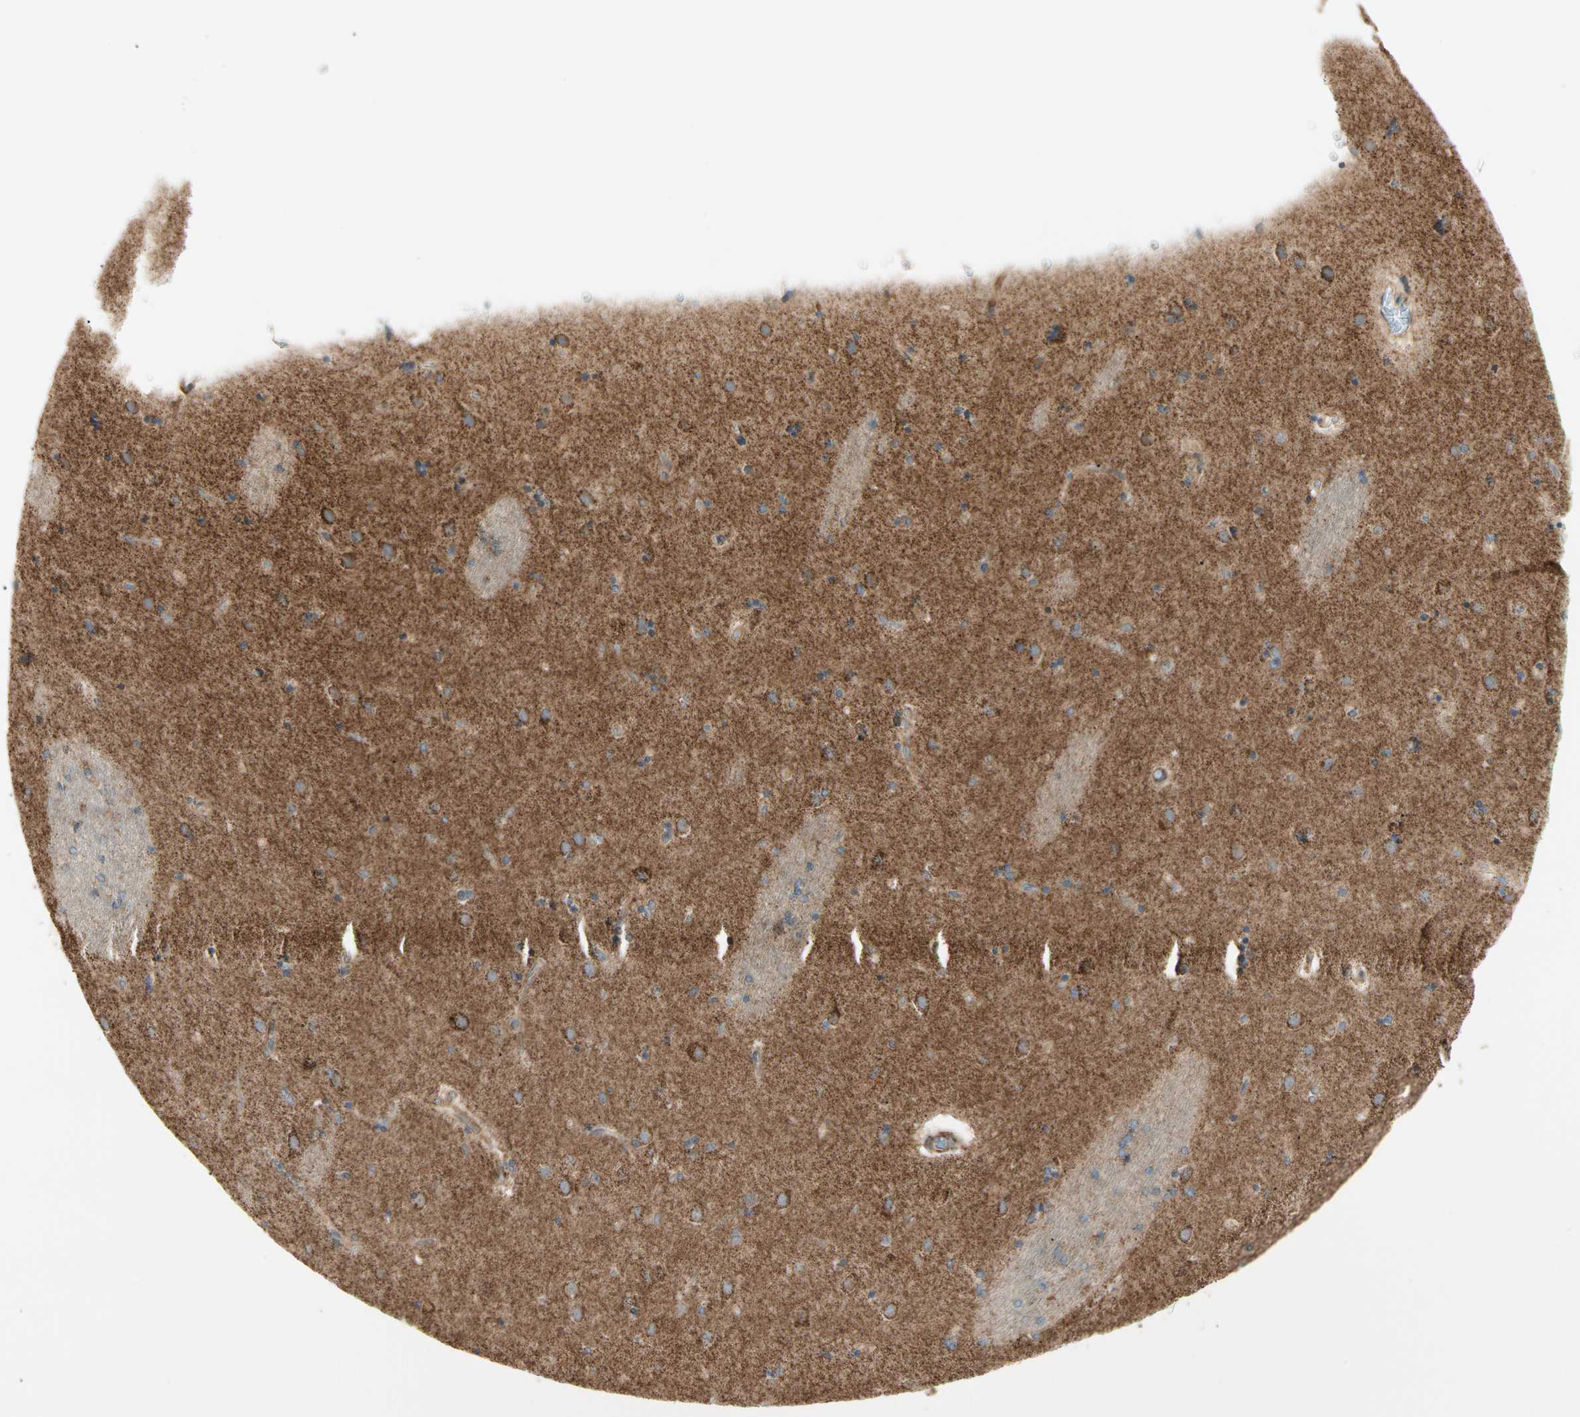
{"staining": {"intensity": "moderate", "quantity": "25%-75%", "location": "cytoplasmic/membranous"}, "tissue": "caudate", "cell_type": "Glial cells", "image_type": "normal", "snomed": [{"axis": "morphology", "description": "Normal tissue, NOS"}, {"axis": "topography", "description": "Lateral ventricle wall"}], "caption": "Immunohistochemistry (DAB (3,3'-diaminobenzidine)) staining of unremarkable caudate demonstrates moderate cytoplasmic/membranous protein expression in about 25%-75% of glial cells.", "gene": "TBC1D10A", "patient": {"sex": "female", "age": 54}}